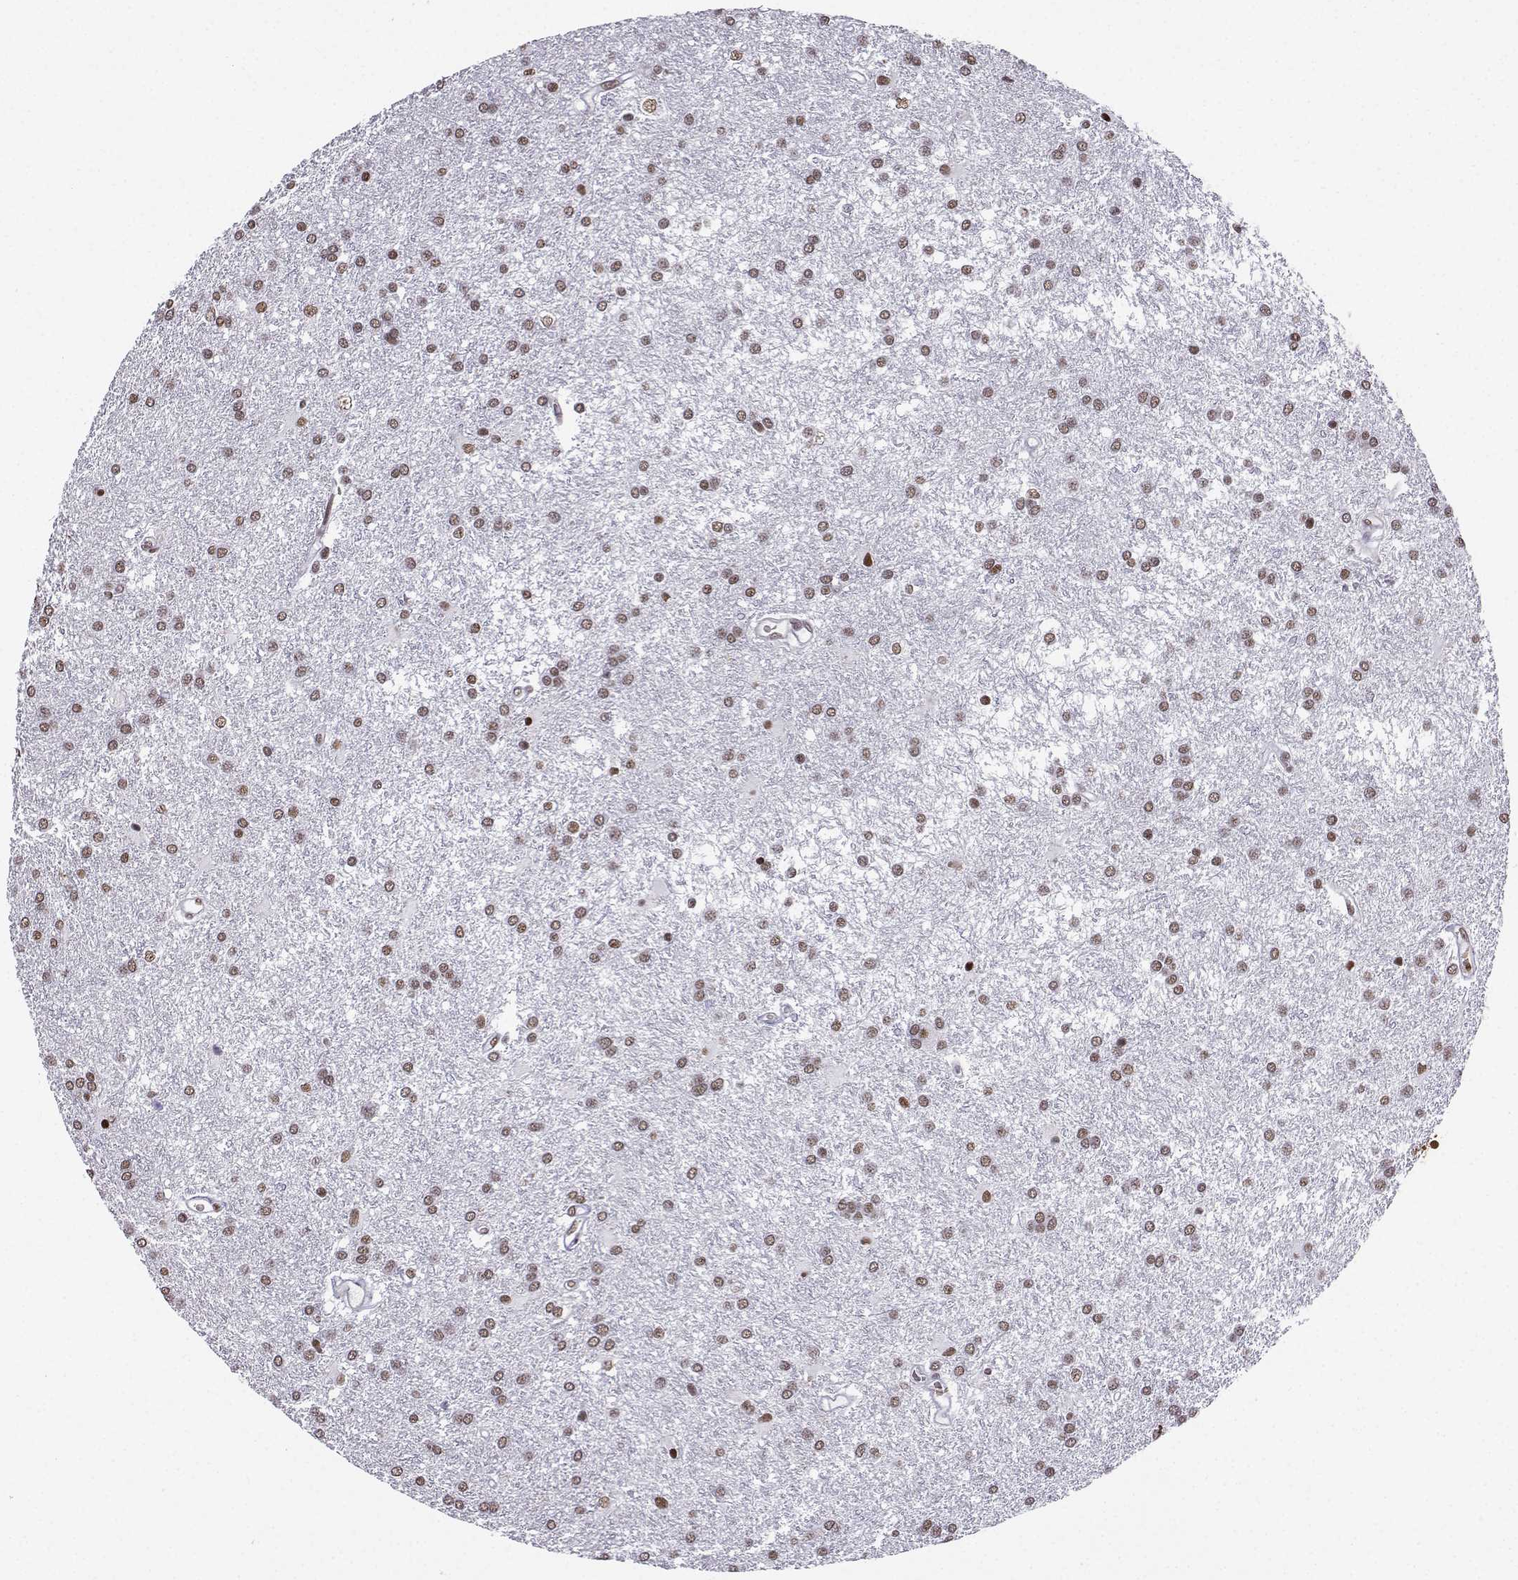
{"staining": {"intensity": "moderate", "quantity": ">75%", "location": "nuclear"}, "tissue": "glioma", "cell_type": "Tumor cells", "image_type": "cancer", "snomed": [{"axis": "morphology", "description": "Glioma, malignant, Low grade"}, {"axis": "topography", "description": "Brain"}], "caption": "The image shows immunohistochemical staining of malignant low-grade glioma. There is moderate nuclear expression is seen in approximately >75% of tumor cells.", "gene": "CCNK", "patient": {"sex": "female", "age": 32}}